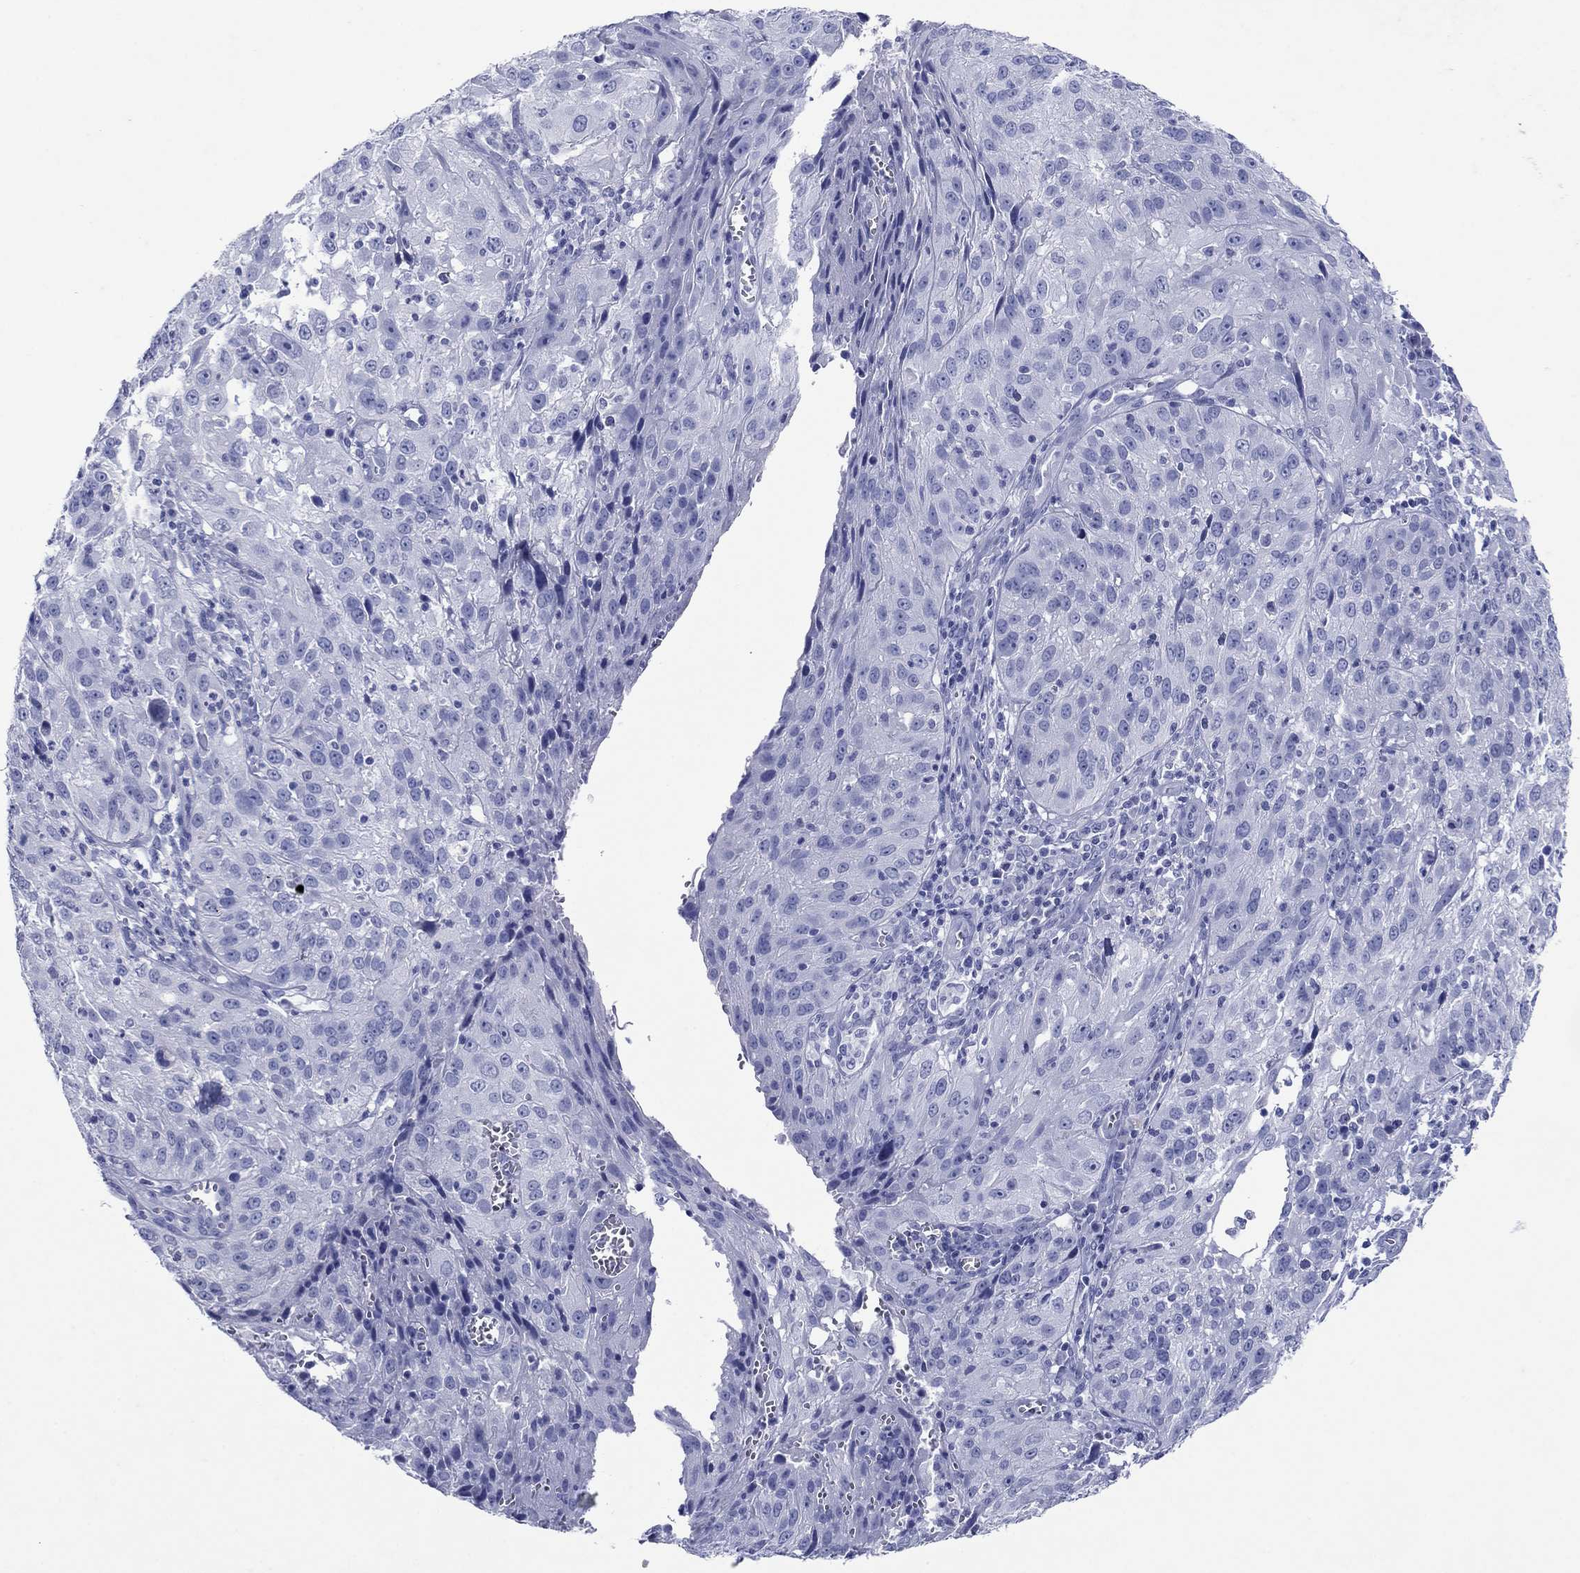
{"staining": {"intensity": "negative", "quantity": "none", "location": "none"}, "tissue": "cervical cancer", "cell_type": "Tumor cells", "image_type": "cancer", "snomed": [{"axis": "morphology", "description": "Squamous cell carcinoma, NOS"}, {"axis": "topography", "description": "Cervix"}], "caption": "The micrograph reveals no staining of tumor cells in cervical cancer (squamous cell carcinoma).", "gene": "ATP4A", "patient": {"sex": "female", "age": 32}}